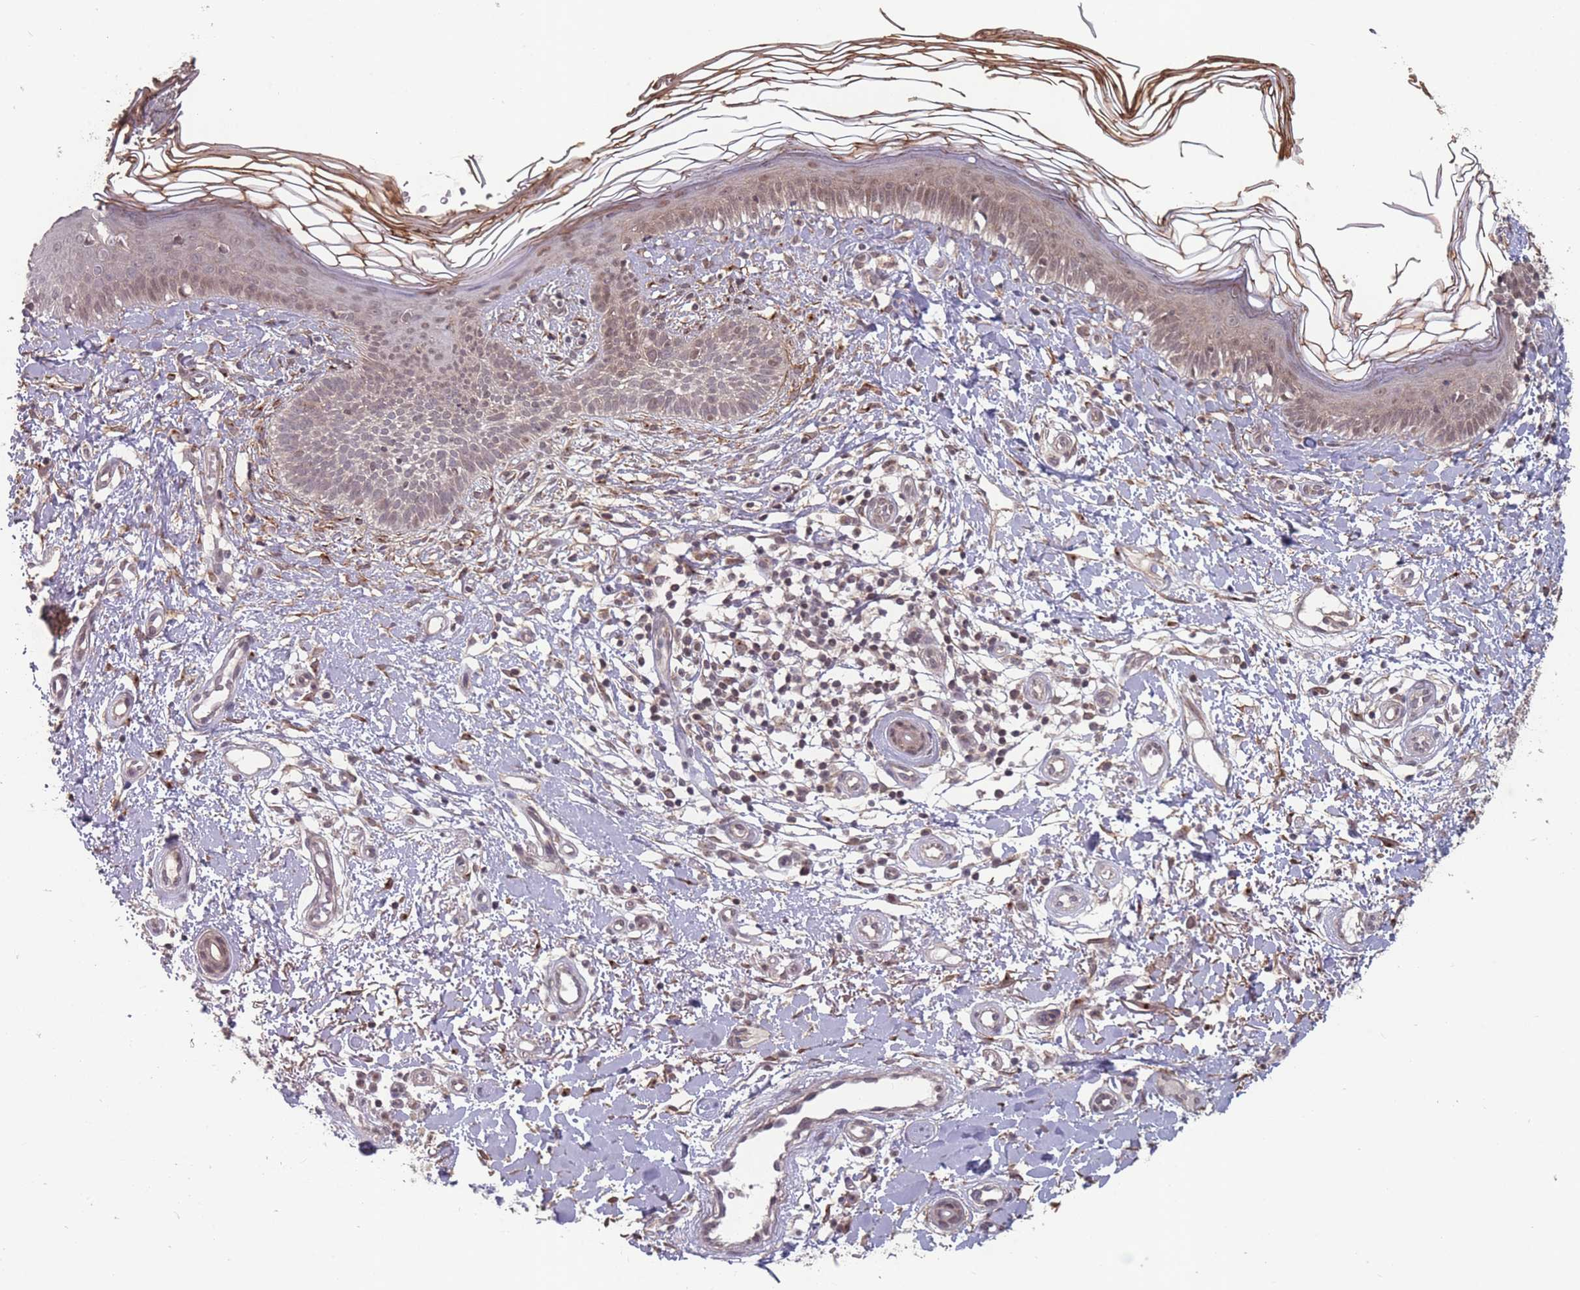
{"staining": {"intensity": "weak", "quantity": "25%-75%", "location": "cytoplasmic/membranous,nuclear"}, "tissue": "skin cancer", "cell_type": "Tumor cells", "image_type": "cancer", "snomed": [{"axis": "morphology", "description": "Basal cell carcinoma"}, {"axis": "topography", "description": "Skin"}], "caption": "This photomicrograph shows immunohistochemistry (IHC) staining of human basal cell carcinoma (skin), with low weak cytoplasmic/membranous and nuclear positivity in about 25%-75% of tumor cells.", "gene": "CNTRL", "patient": {"sex": "male", "age": 78}}